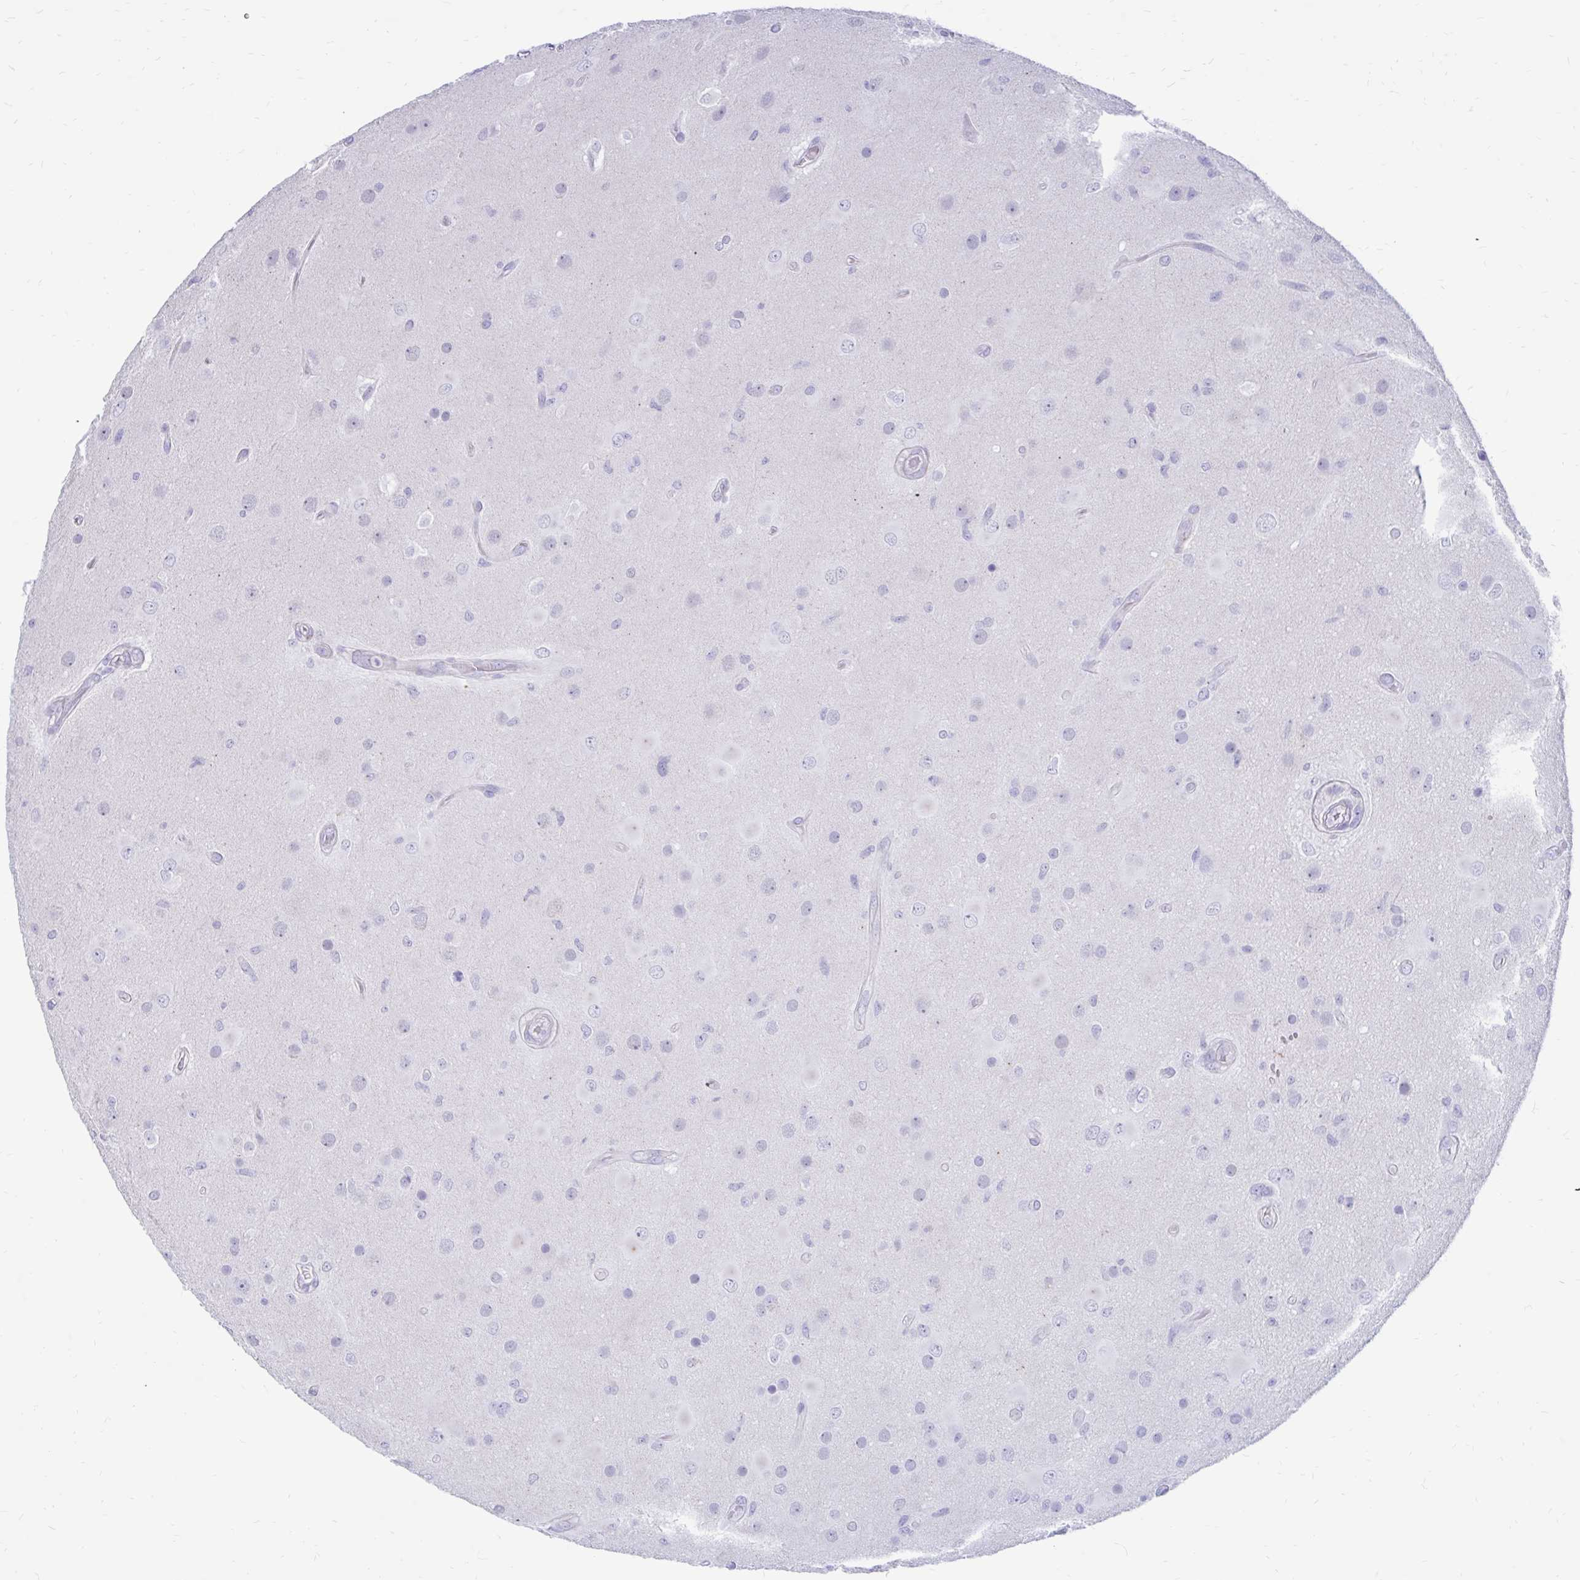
{"staining": {"intensity": "negative", "quantity": "none", "location": "none"}, "tissue": "glioma", "cell_type": "Tumor cells", "image_type": "cancer", "snomed": [{"axis": "morphology", "description": "Glioma, malignant, High grade"}, {"axis": "topography", "description": "Brain"}], "caption": "Tumor cells are negative for protein expression in human malignant glioma (high-grade).", "gene": "IGSF5", "patient": {"sex": "male", "age": 53}}